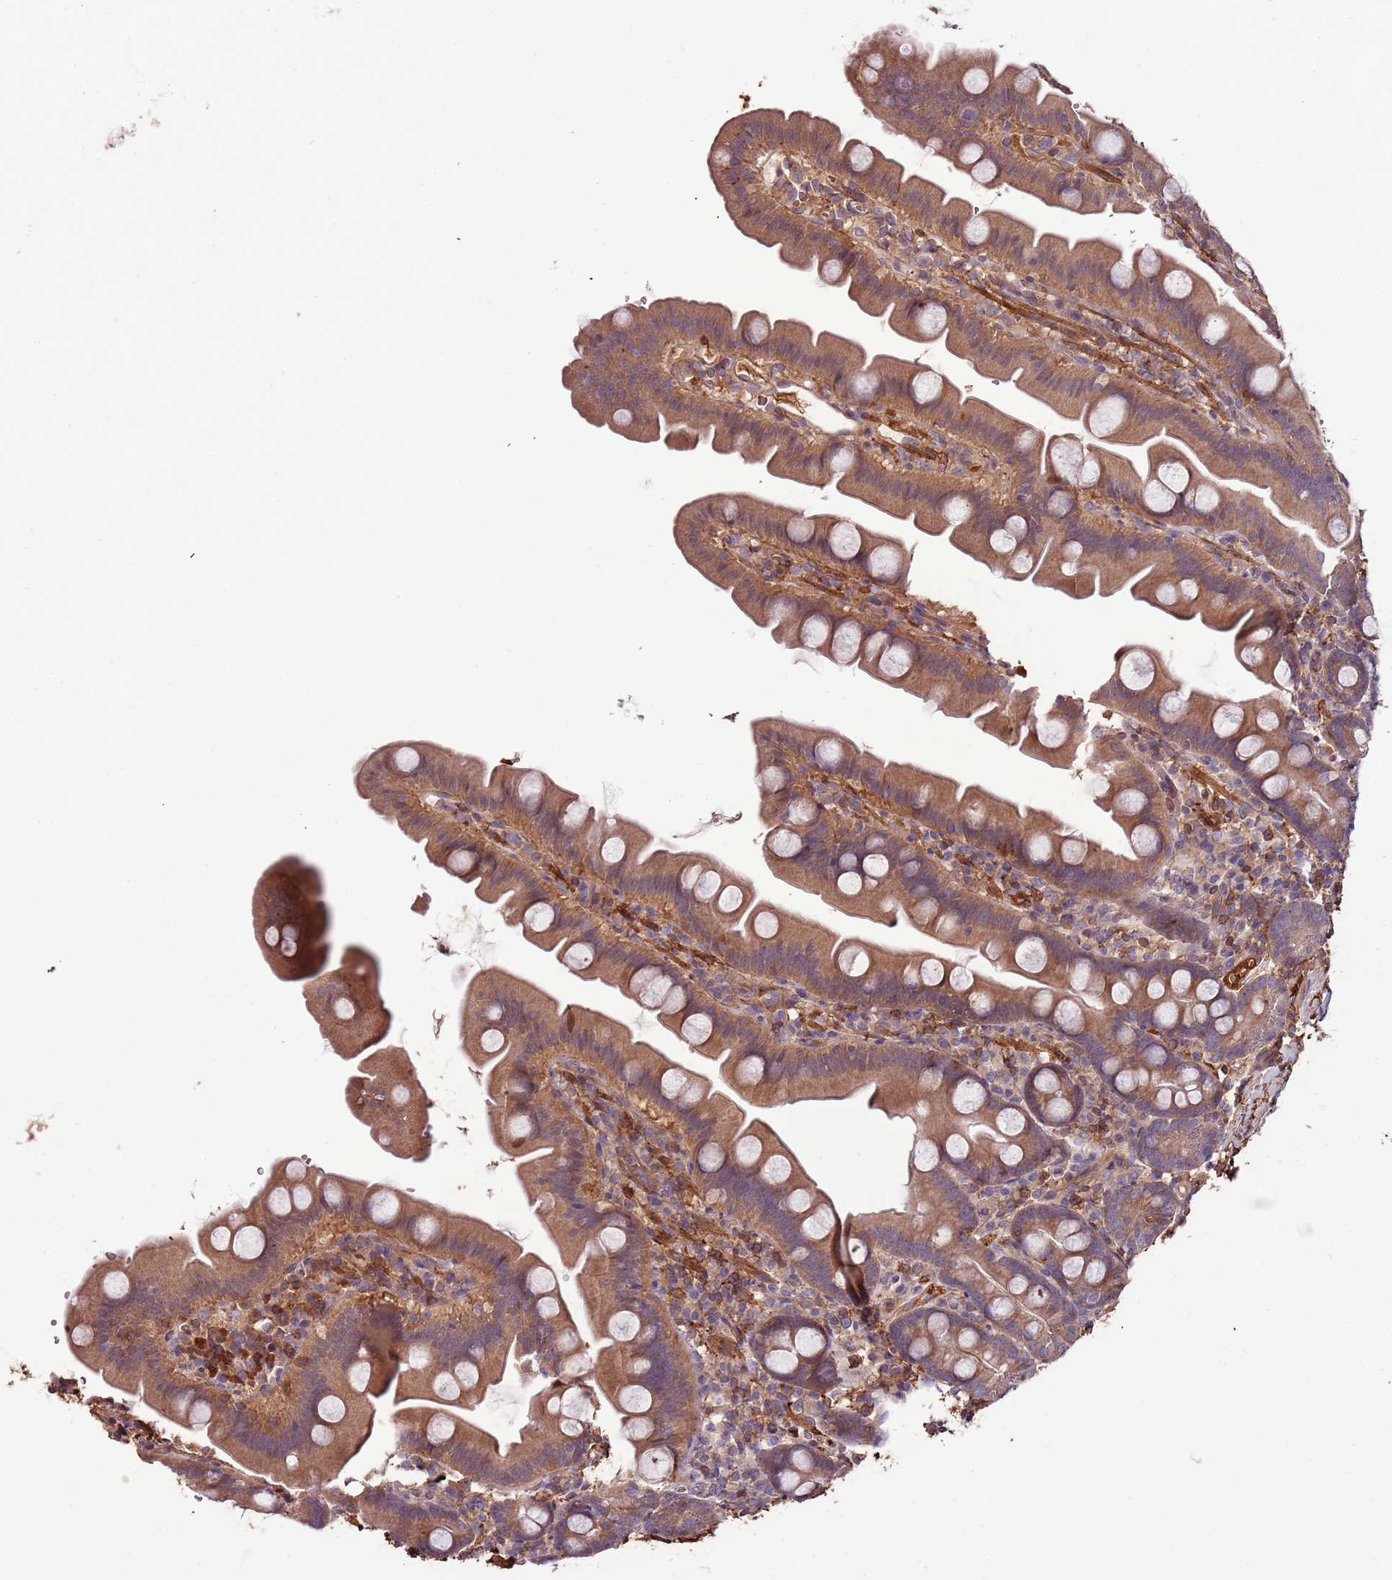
{"staining": {"intensity": "moderate", "quantity": ">75%", "location": "cytoplasmic/membranous"}, "tissue": "small intestine", "cell_type": "Glandular cells", "image_type": "normal", "snomed": [{"axis": "morphology", "description": "Normal tissue, NOS"}, {"axis": "topography", "description": "Small intestine"}], "caption": "Brown immunohistochemical staining in unremarkable small intestine reveals moderate cytoplasmic/membranous expression in about >75% of glandular cells. The staining is performed using DAB brown chromogen to label protein expression. The nuclei are counter-stained blue using hematoxylin.", "gene": "DENR", "patient": {"sex": "female", "age": 68}}